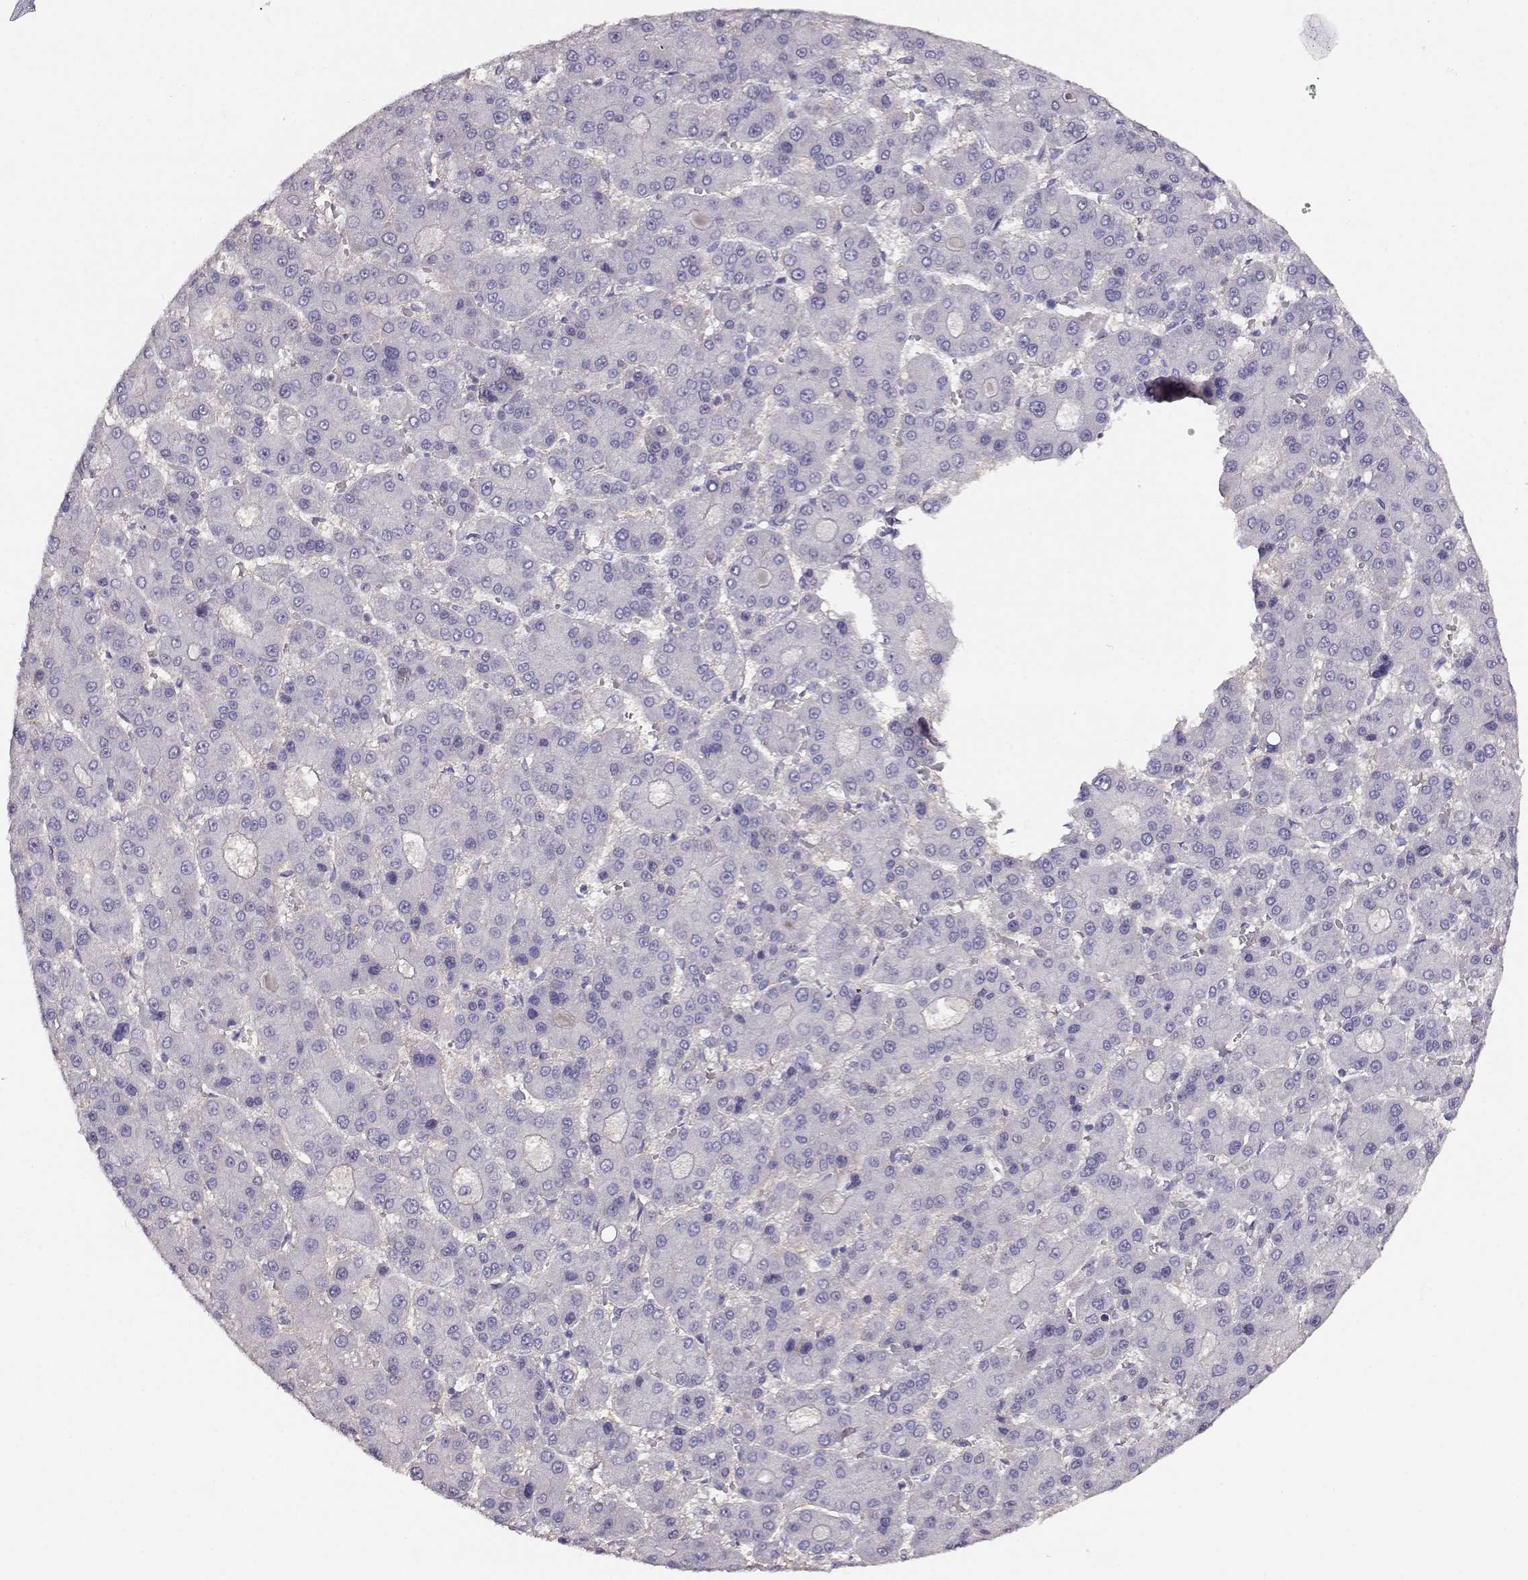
{"staining": {"intensity": "negative", "quantity": "none", "location": "none"}, "tissue": "liver cancer", "cell_type": "Tumor cells", "image_type": "cancer", "snomed": [{"axis": "morphology", "description": "Carcinoma, Hepatocellular, NOS"}, {"axis": "topography", "description": "Liver"}], "caption": "DAB (3,3'-diaminobenzidine) immunohistochemical staining of human liver cancer displays no significant staining in tumor cells.", "gene": "NDRG4", "patient": {"sex": "male", "age": 70}}